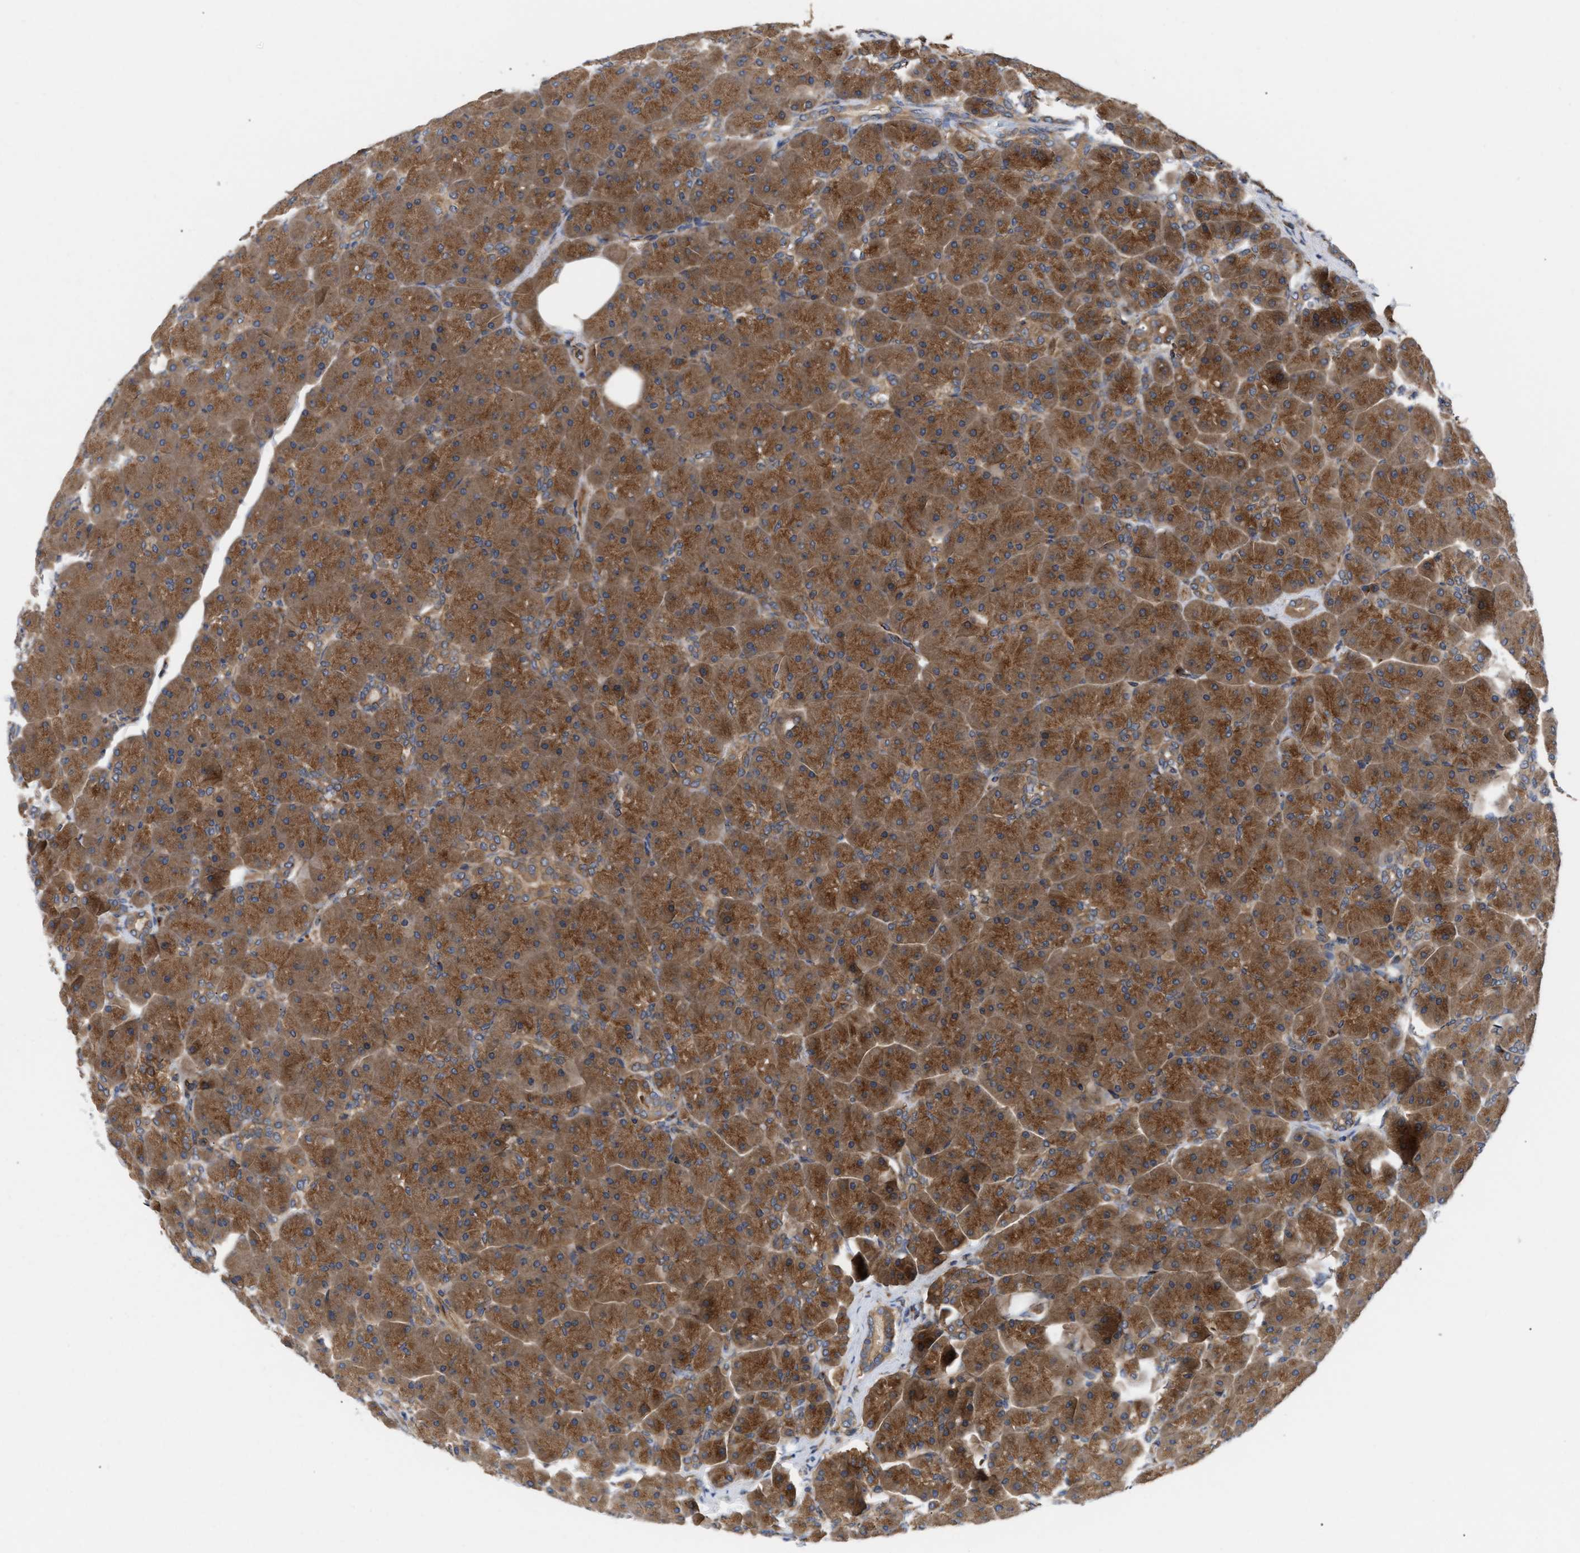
{"staining": {"intensity": "moderate", "quantity": ">75%", "location": "cytoplasmic/membranous"}, "tissue": "pancreas", "cell_type": "Exocrine glandular cells", "image_type": "normal", "snomed": [{"axis": "morphology", "description": "Normal tissue, NOS"}, {"axis": "topography", "description": "Pancreas"}], "caption": "Immunohistochemical staining of normal pancreas reveals medium levels of moderate cytoplasmic/membranous positivity in approximately >75% of exocrine glandular cells. Using DAB (brown) and hematoxylin (blue) stains, captured at high magnification using brightfield microscopy.", "gene": "LAPTM4B", "patient": {"sex": "male", "age": 66}}